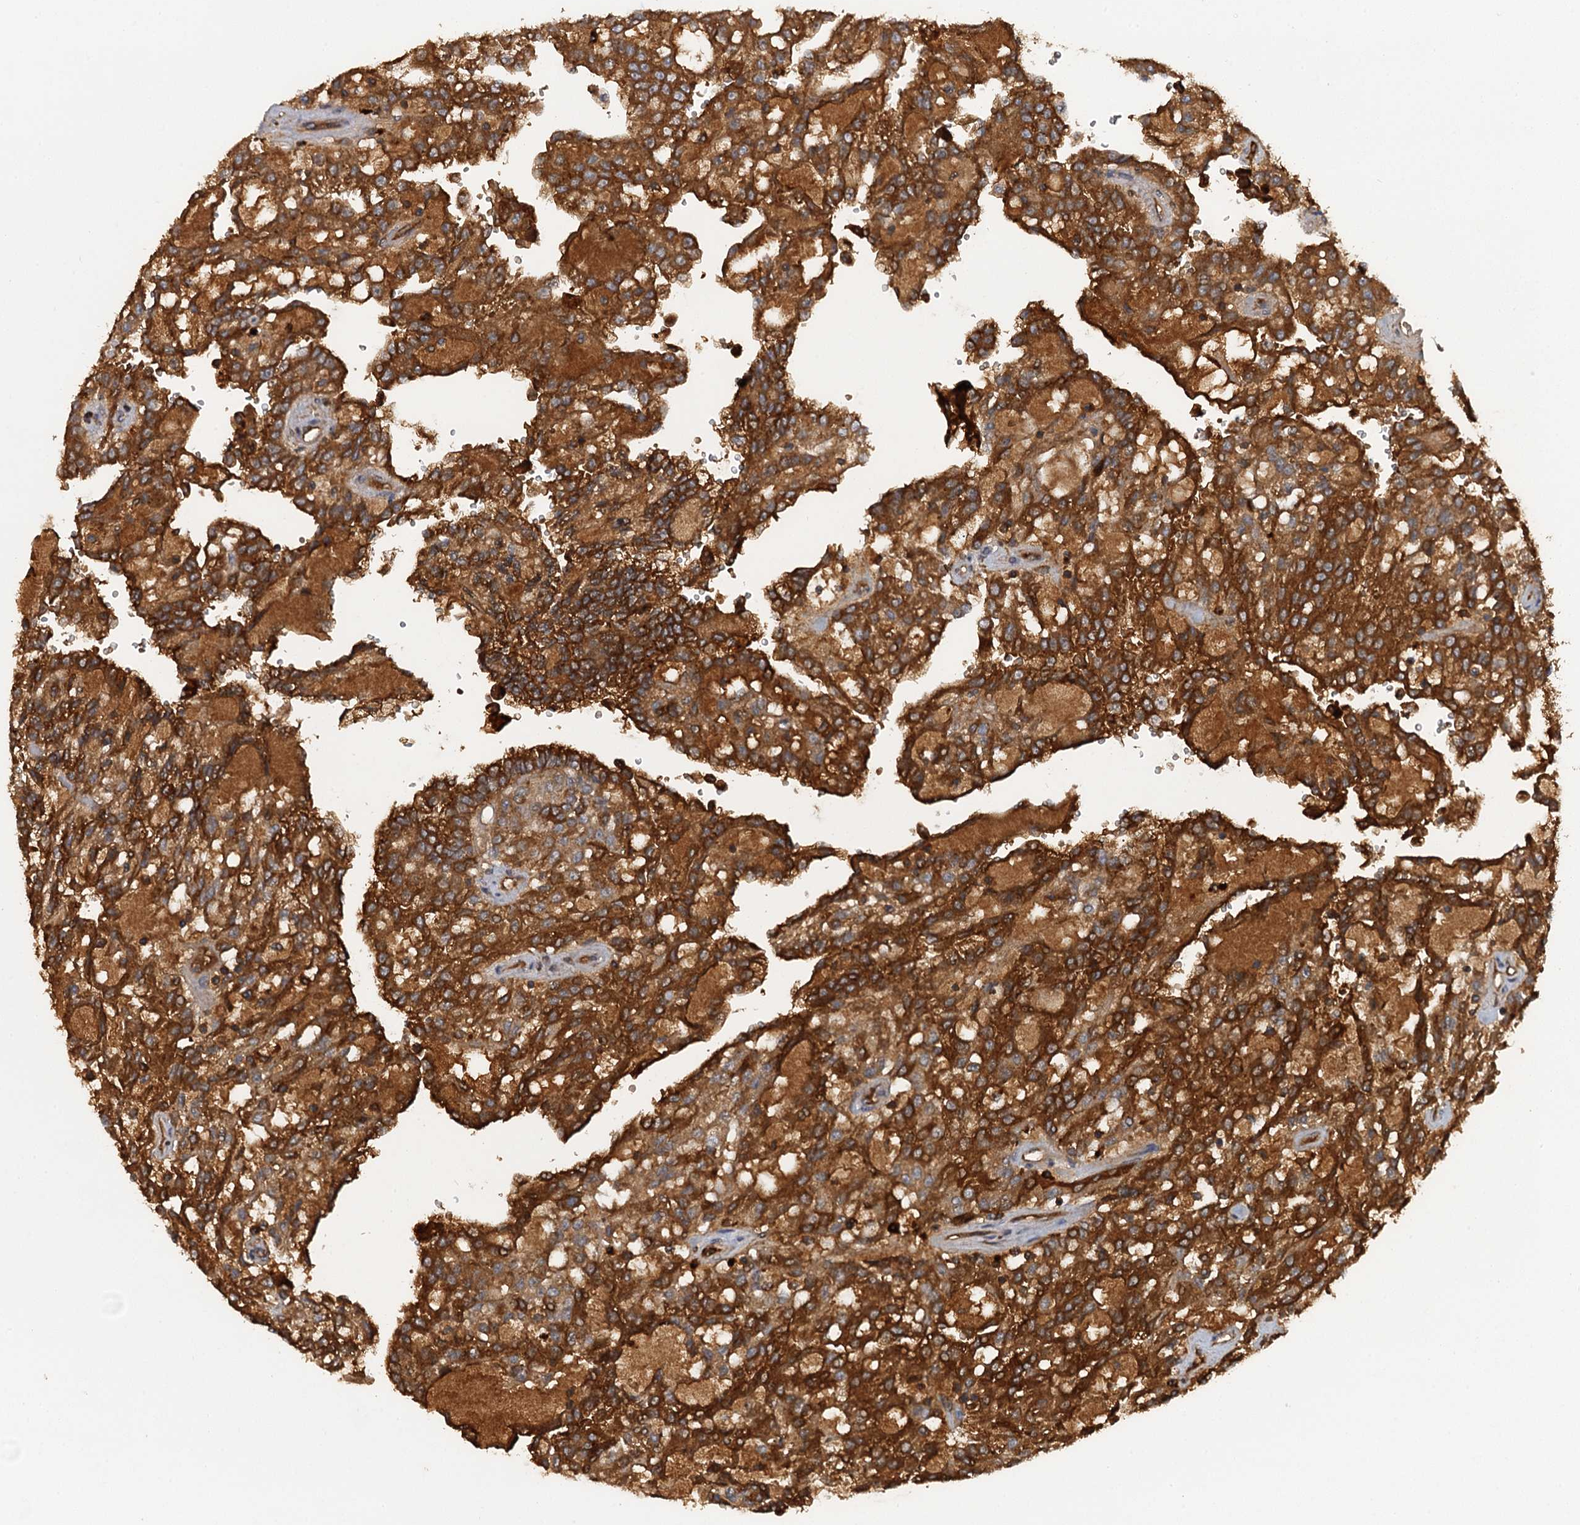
{"staining": {"intensity": "strong", "quantity": ">75%", "location": "cytoplasmic/membranous"}, "tissue": "renal cancer", "cell_type": "Tumor cells", "image_type": "cancer", "snomed": [{"axis": "morphology", "description": "Adenocarcinoma, NOS"}, {"axis": "topography", "description": "Kidney"}], "caption": "Strong cytoplasmic/membranous protein expression is seen in about >75% of tumor cells in adenocarcinoma (renal).", "gene": "HAPLN3", "patient": {"sex": "male", "age": 63}}